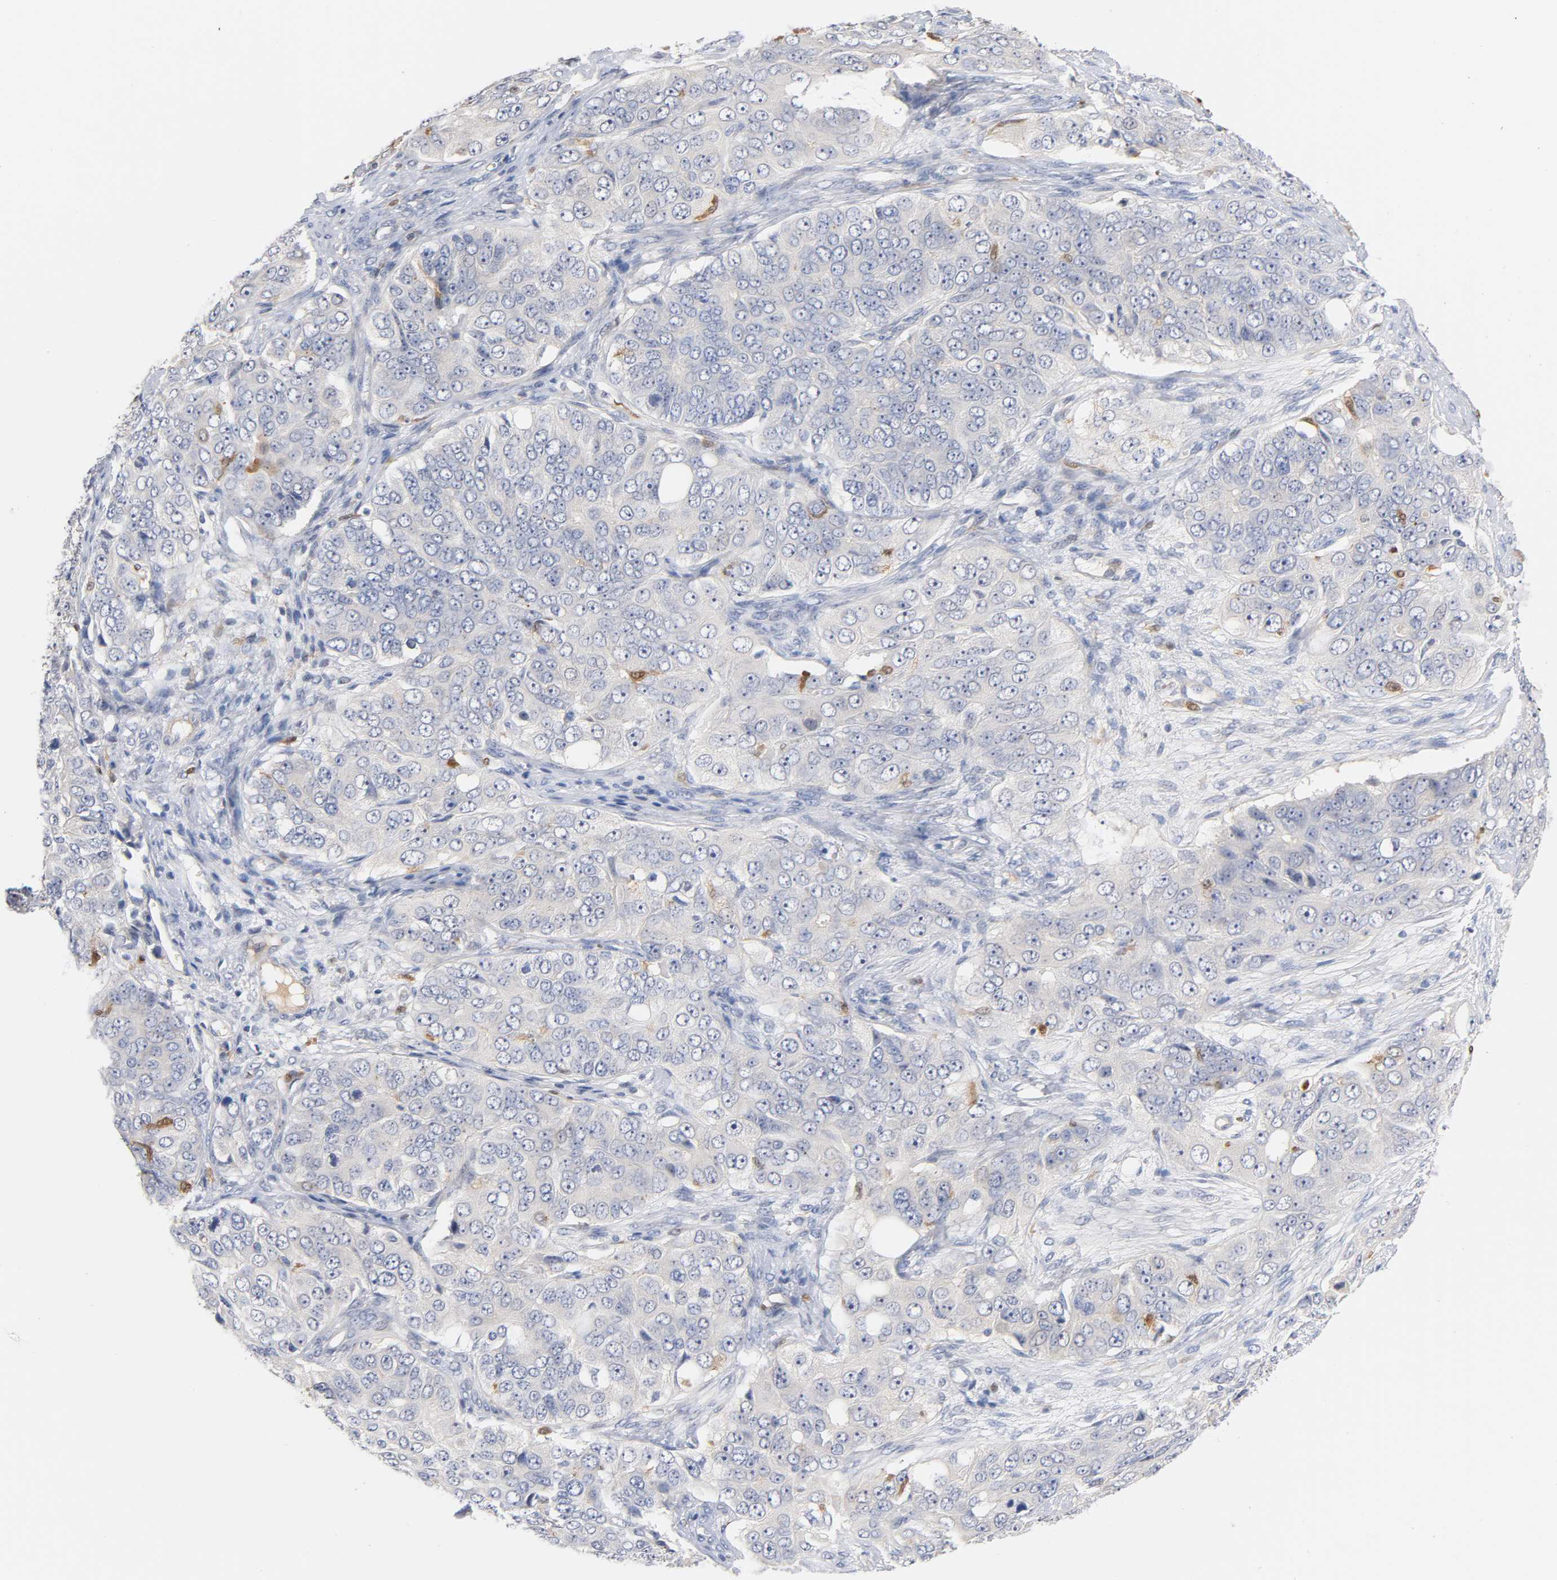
{"staining": {"intensity": "negative", "quantity": "none", "location": "none"}, "tissue": "ovarian cancer", "cell_type": "Tumor cells", "image_type": "cancer", "snomed": [{"axis": "morphology", "description": "Carcinoma, endometroid"}, {"axis": "topography", "description": "Ovary"}], "caption": "Immunohistochemistry of human ovarian cancer shows no staining in tumor cells. Nuclei are stained in blue.", "gene": "IL18", "patient": {"sex": "female", "age": 51}}